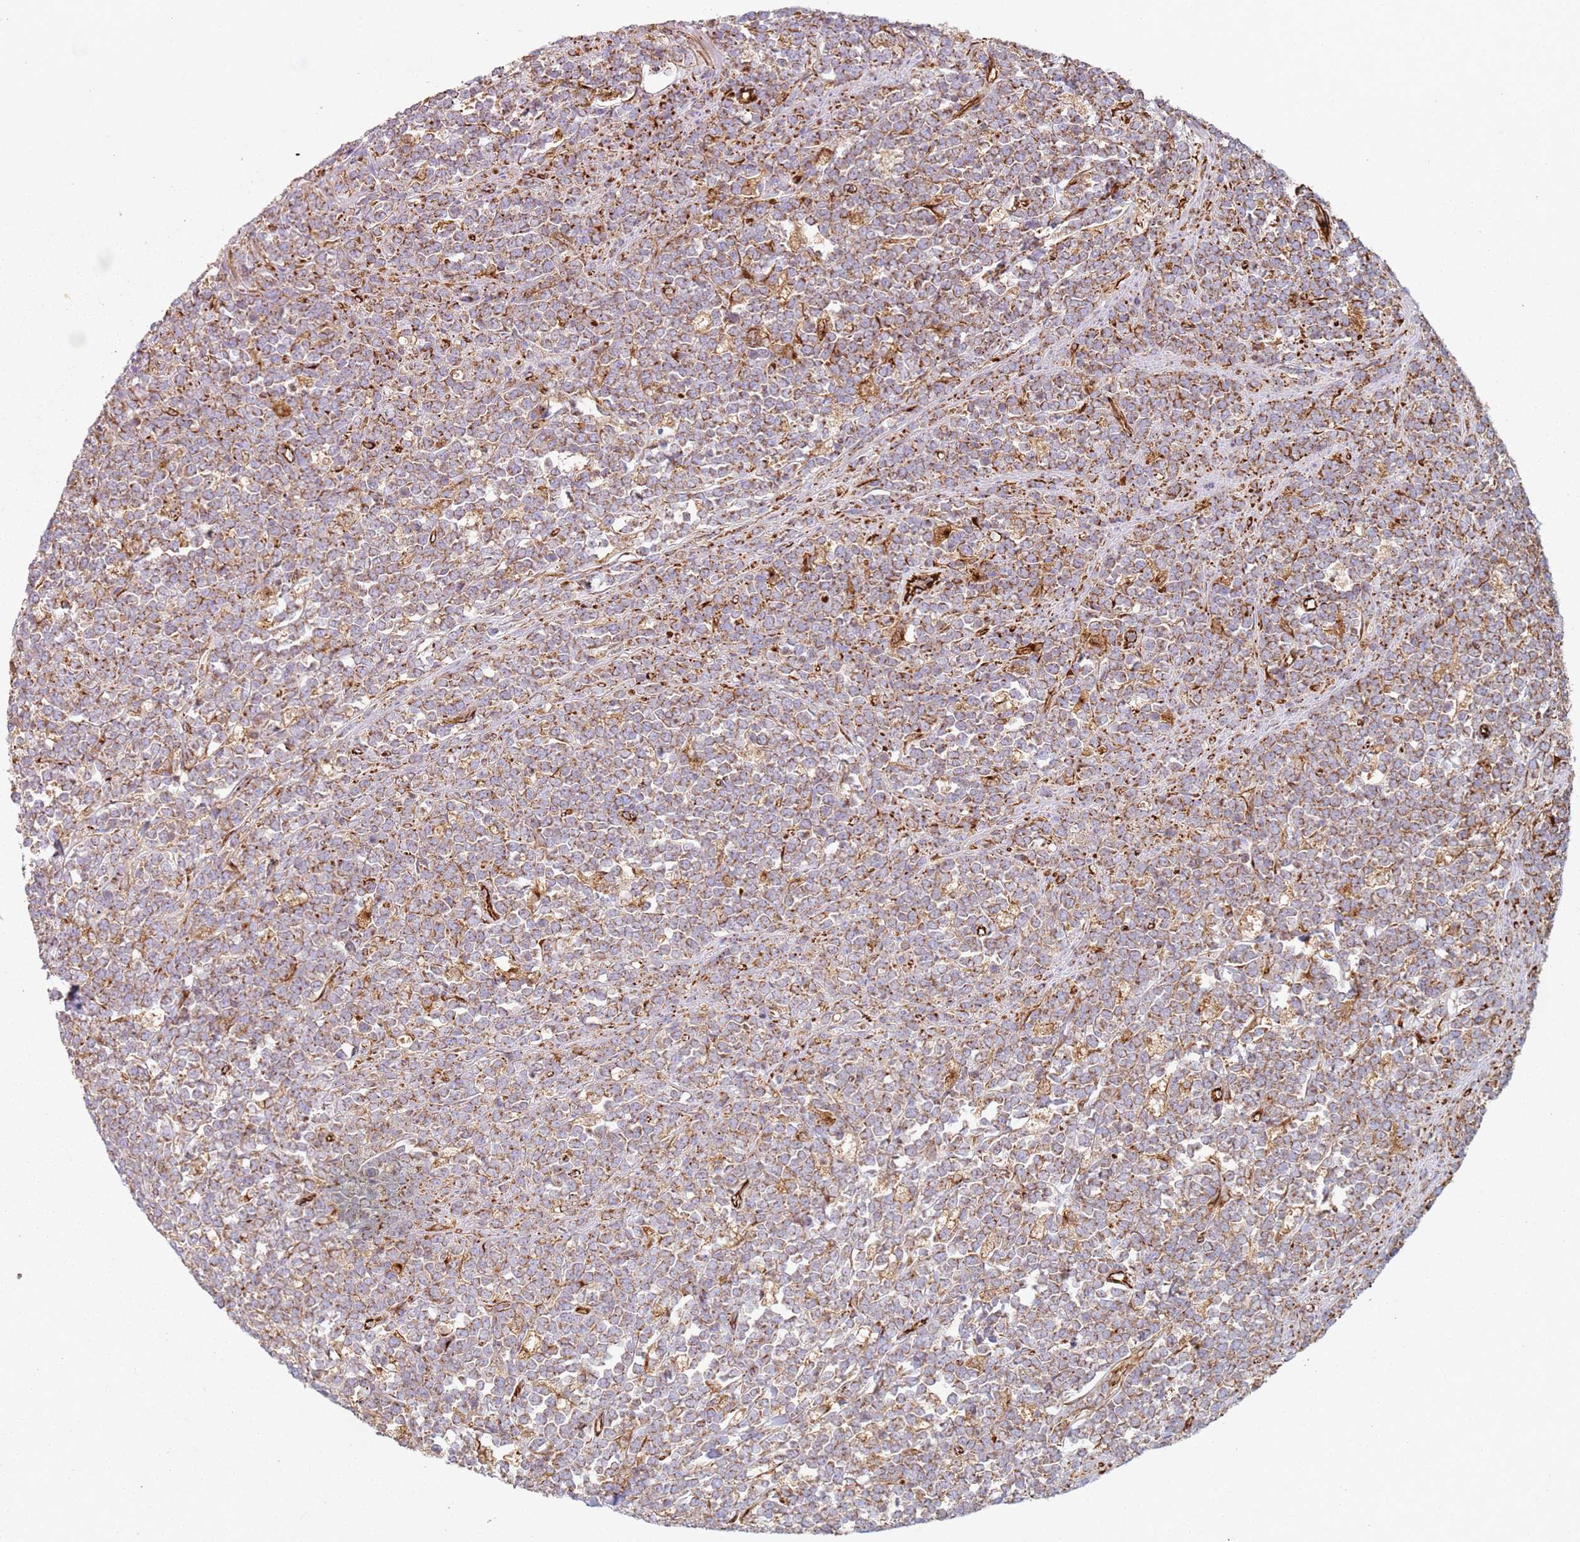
{"staining": {"intensity": "moderate", "quantity": ">75%", "location": "cytoplasmic/membranous"}, "tissue": "lymphoma", "cell_type": "Tumor cells", "image_type": "cancer", "snomed": [{"axis": "morphology", "description": "Malignant lymphoma, non-Hodgkin's type, High grade"}, {"axis": "topography", "description": "Small intestine"}, {"axis": "topography", "description": "Colon"}], "caption": "Immunohistochemical staining of human high-grade malignant lymphoma, non-Hodgkin's type displays medium levels of moderate cytoplasmic/membranous positivity in approximately >75% of tumor cells. (Brightfield microscopy of DAB IHC at high magnification).", "gene": "SNAPIN", "patient": {"sex": "male", "age": 8}}